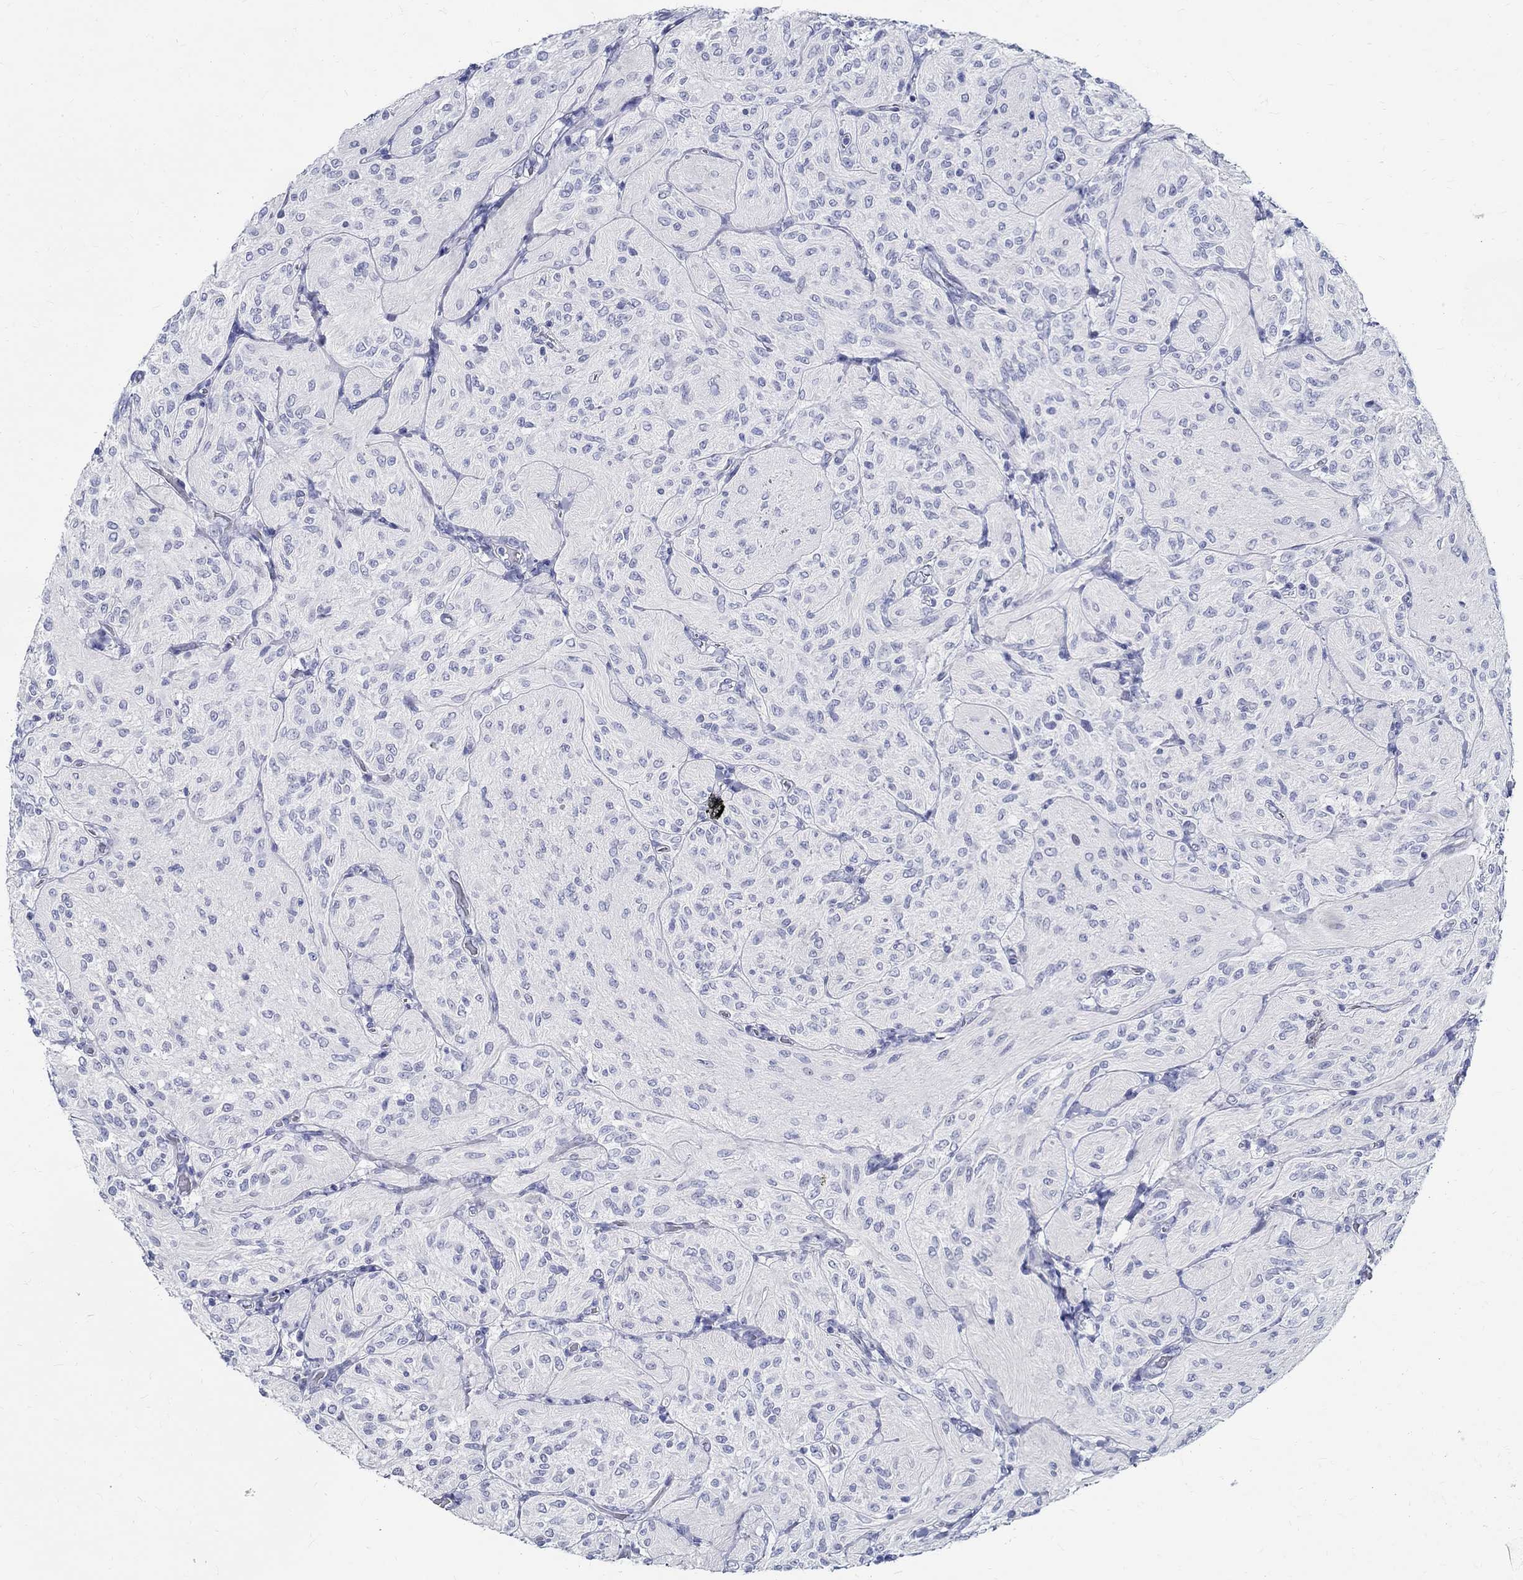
{"staining": {"intensity": "negative", "quantity": "none", "location": "none"}, "tissue": "glioma", "cell_type": "Tumor cells", "image_type": "cancer", "snomed": [{"axis": "morphology", "description": "Glioma, malignant, Low grade"}, {"axis": "topography", "description": "Brain"}], "caption": "Tumor cells are negative for protein expression in human glioma.", "gene": "BSPRY", "patient": {"sex": "male", "age": 3}}